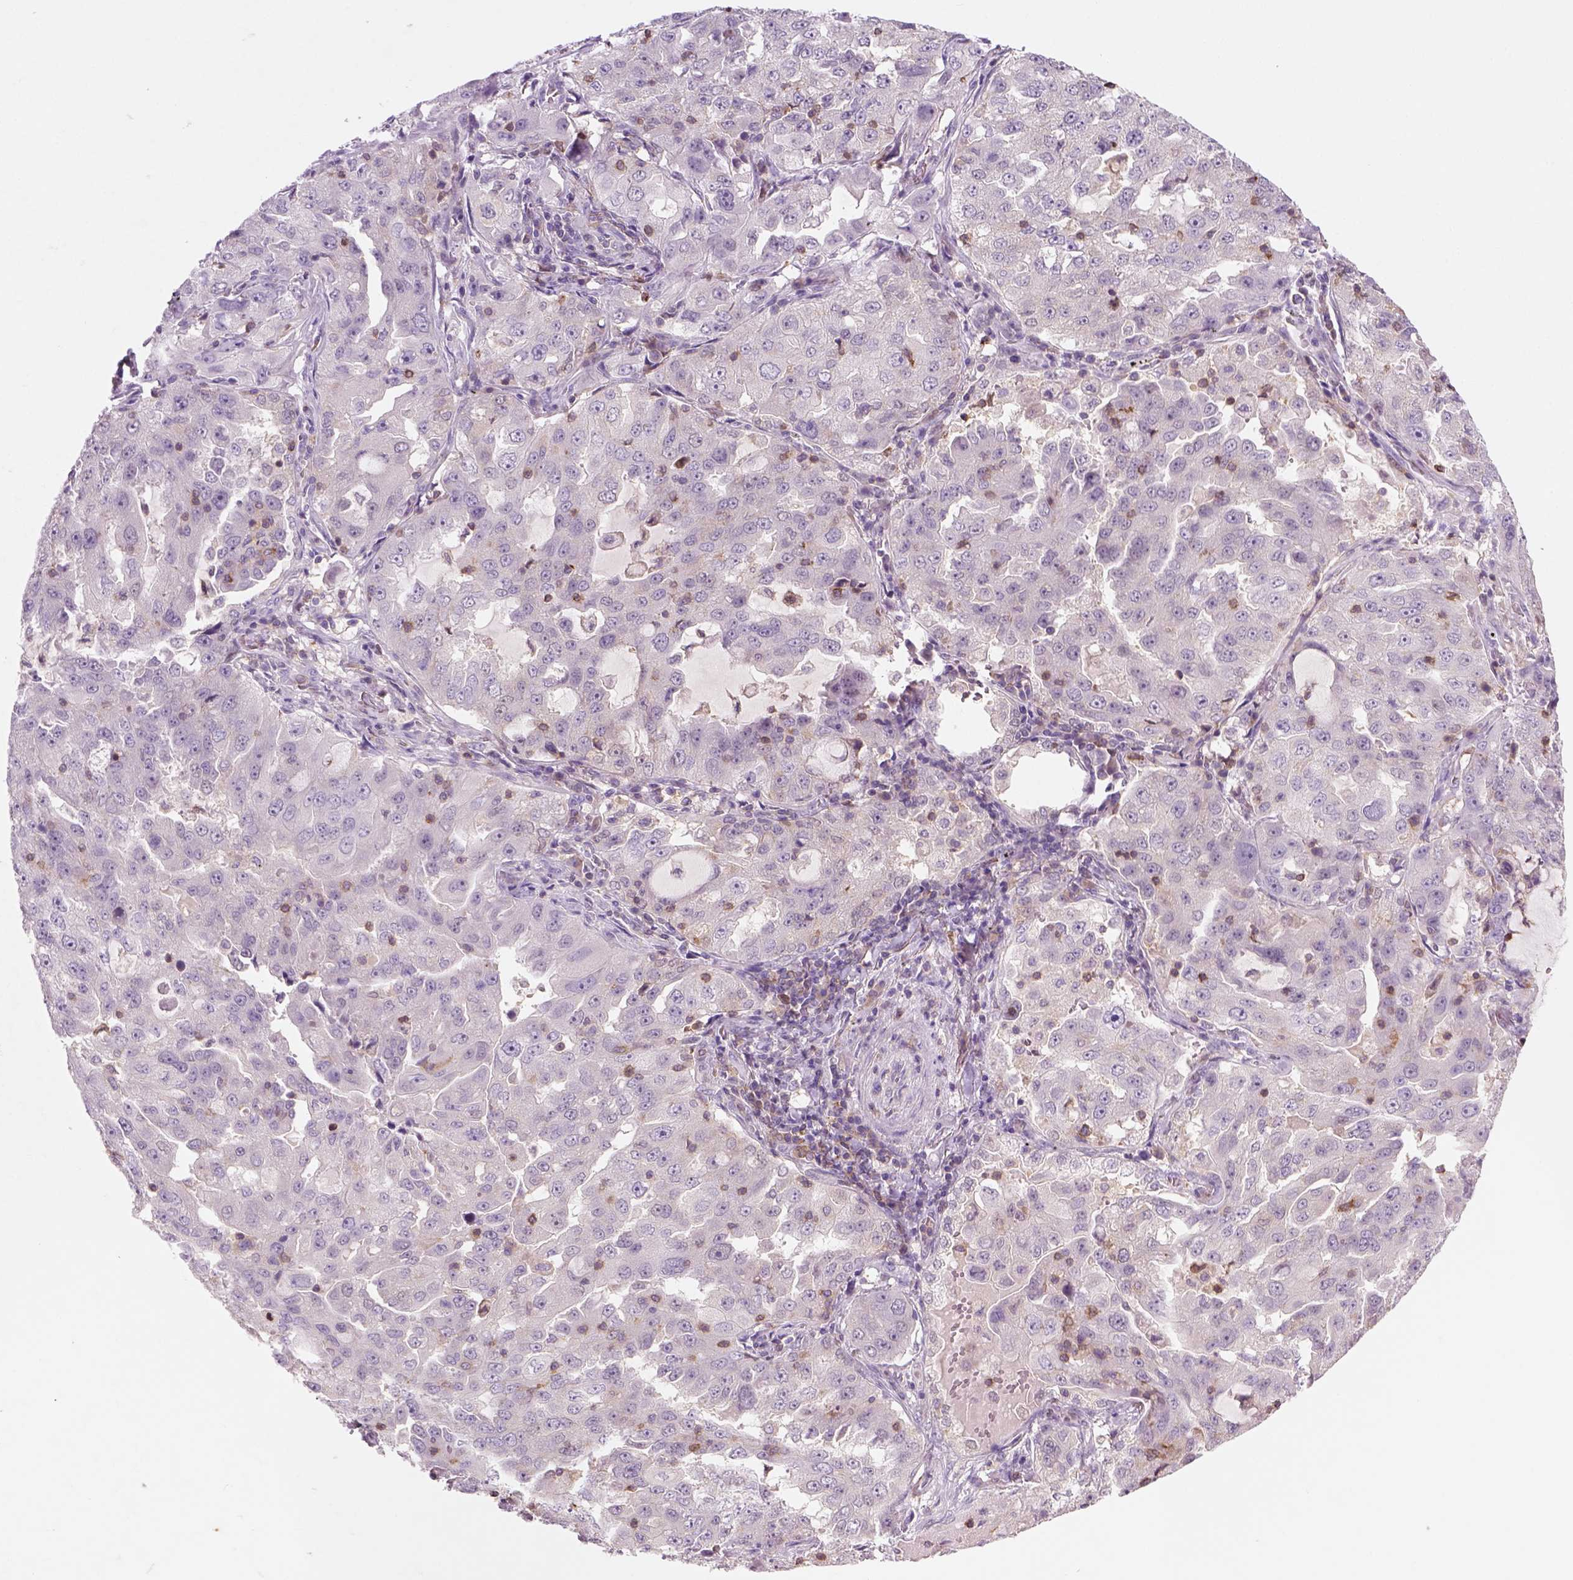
{"staining": {"intensity": "negative", "quantity": "none", "location": "none"}, "tissue": "lung cancer", "cell_type": "Tumor cells", "image_type": "cancer", "snomed": [{"axis": "morphology", "description": "Adenocarcinoma, NOS"}, {"axis": "topography", "description": "Lung"}], "caption": "Immunohistochemistry micrograph of human lung cancer stained for a protein (brown), which displays no staining in tumor cells.", "gene": "GOT1", "patient": {"sex": "female", "age": 61}}